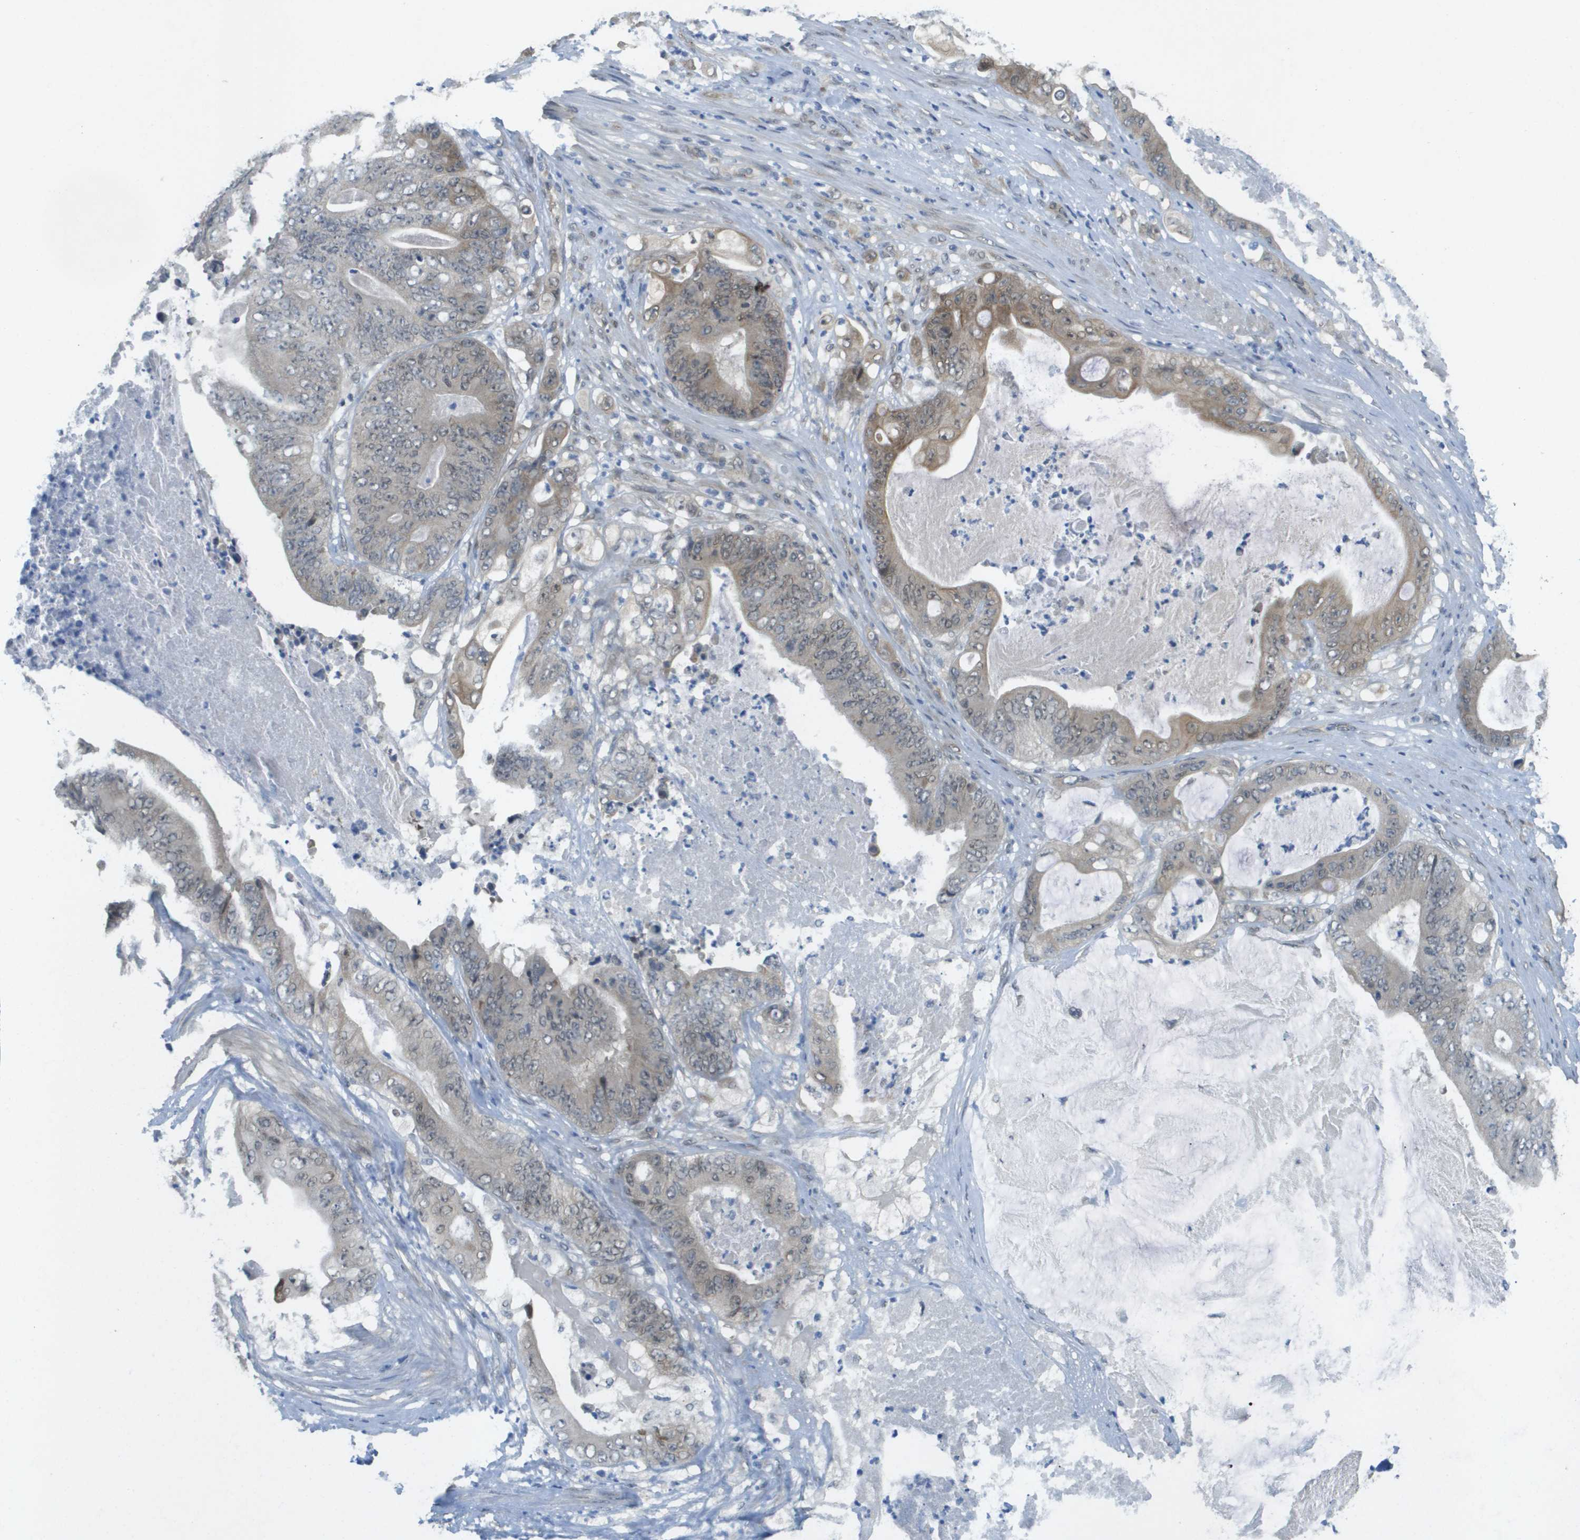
{"staining": {"intensity": "weak", "quantity": "25%-75%", "location": "cytoplasmic/membranous"}, "tissue": "stomach cancer", "cell_type": "Tumor cells", "image_type": "cancer", "snomed": [{"axis": "morphology", "description": "Adenocarcinoma, NOS"}, {"axis": "topography", "description": "Stomach"}], "caption": "Adenocarcinoma (stomach) stained with a brown dye reveals weak cytoplasmic/membranous positive expression in about 25%-75% of tumor cells.", "gene": "ARID1B", "patient": {"sex": "female", "age": 73}}